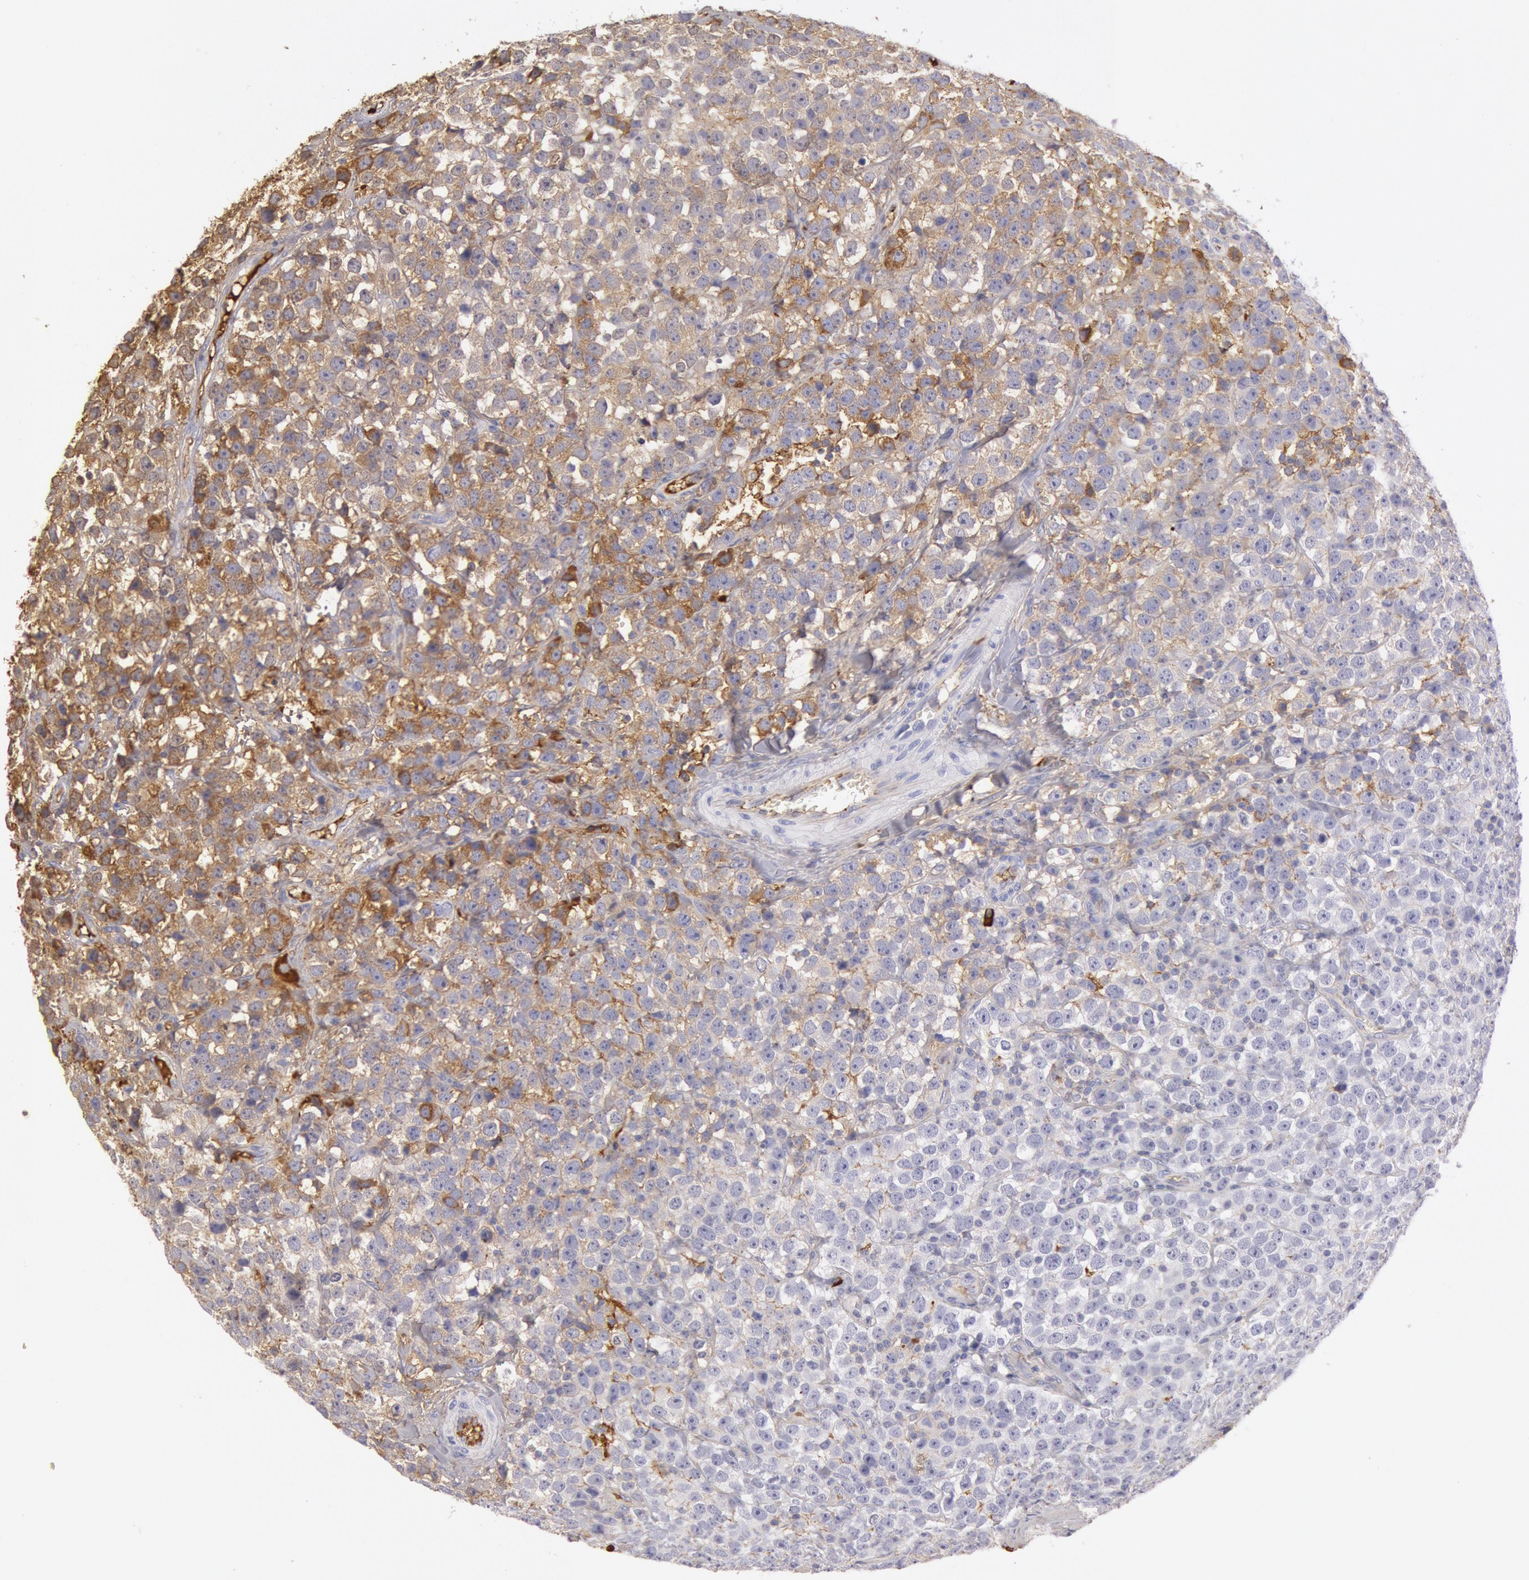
{"staining": {"intensity": "negative", "quantity": "none", "location": "none"}, "tissue": "testis cancer", "cell_type": "Tumor cells", "image_type": "cancer", "snomed": [{"axis": "morphology", "description": "Seminoma, NOS"}, {"axis": "topography", "description": "Testis"}], "caption": "Immunohistochemistry photomicrograph of neoplastic tissue: human testis cancer (seminoma) stained with DAB displays no significant protein positivity in tumor cells.", "gene": "IGHA1", "patient": {"sex": "male", "age": 25}}